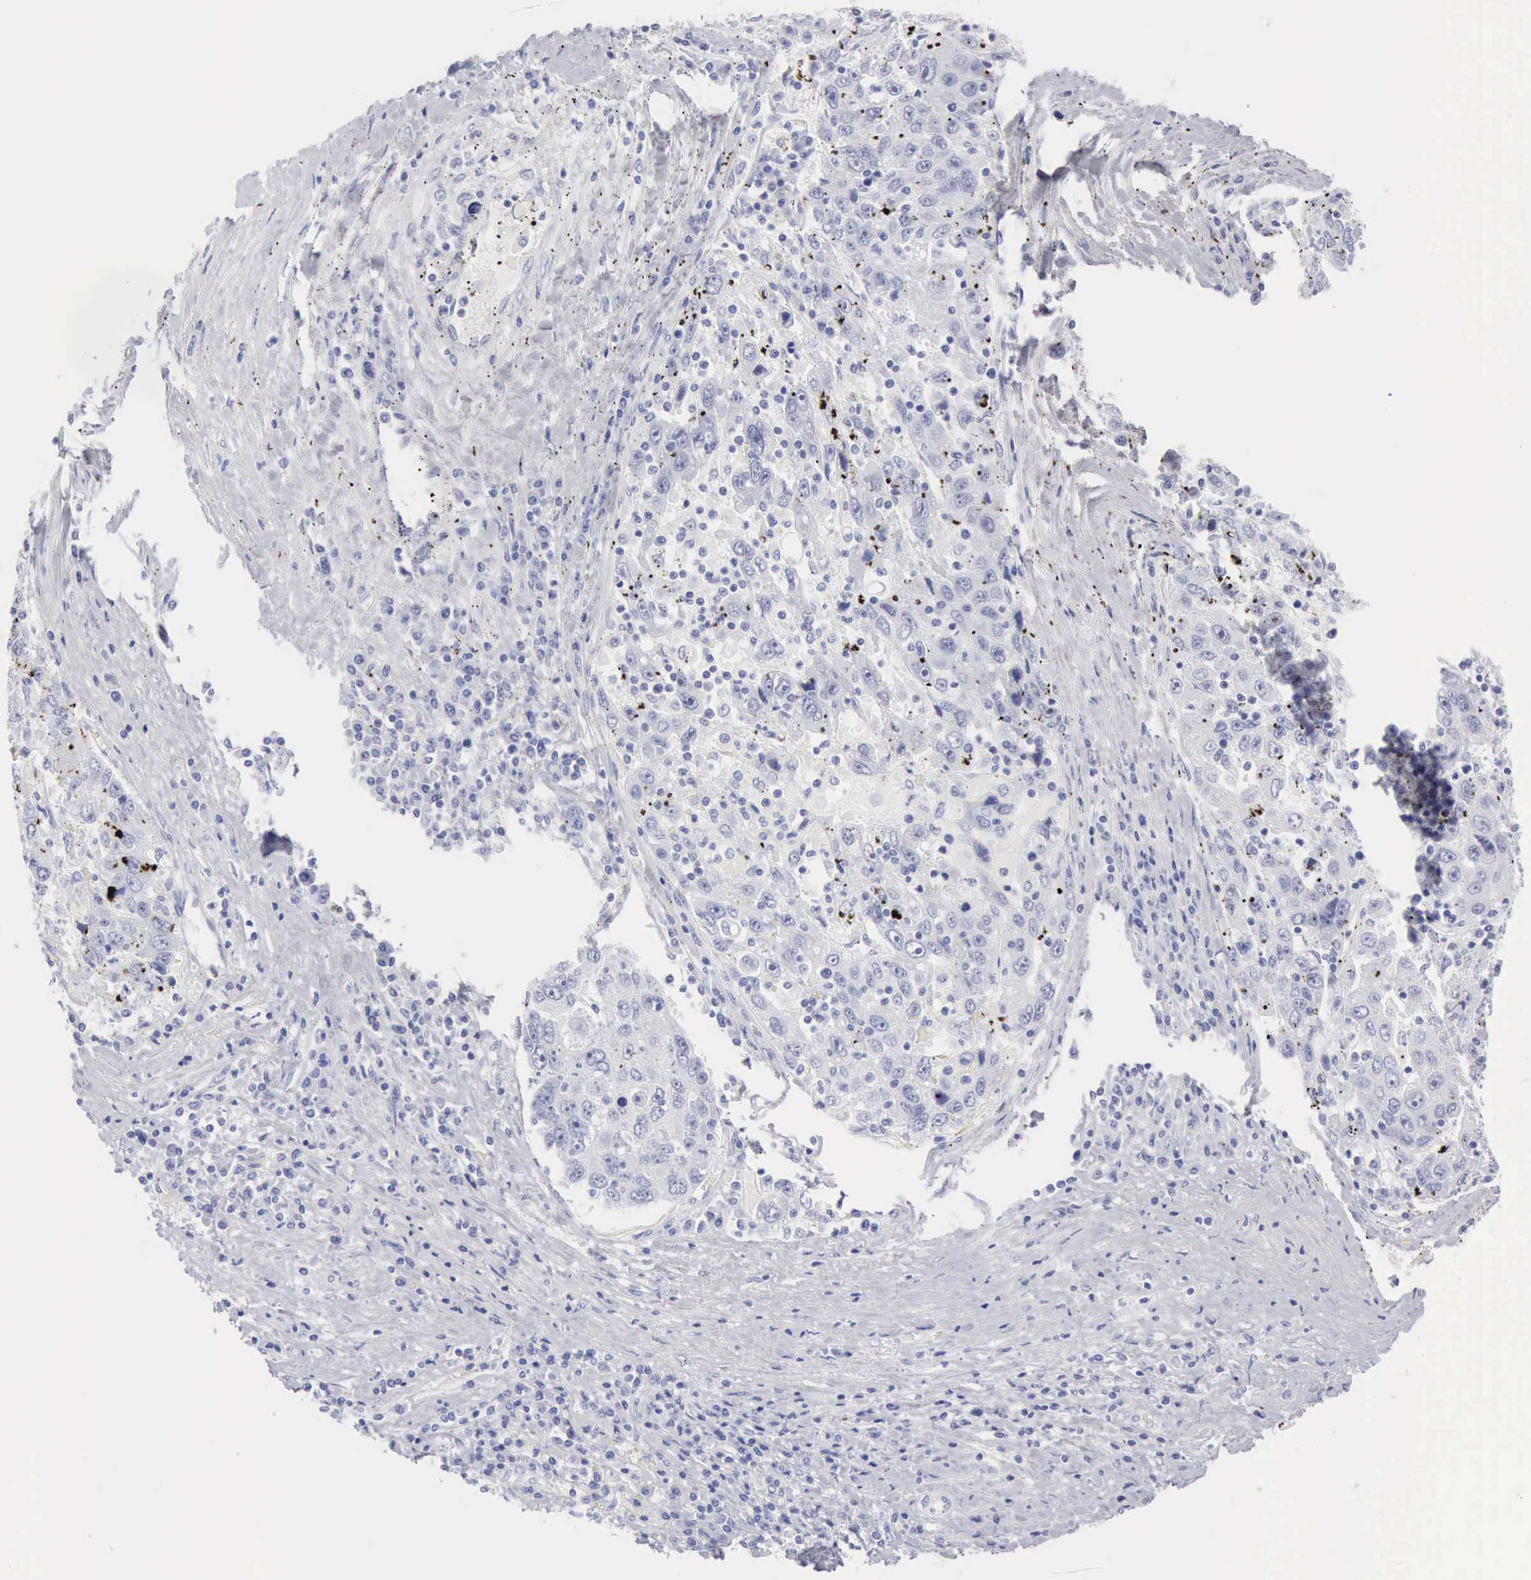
{"staining": {"intensity": "negative", "quantity": "none", "location": "none"}, "tissue": "liver cancer", "cell_type": "Tumor cells", "image_type": "cancer", "snomed": [{"axis": "morphology", "description": "Carcinoma, Hepatocellular, NOS"}, {"axis": "topography", "description": "Liver"}], "caption": "Tumor cells show no significant protein staining in liver hepatocellular carcinoma.", "gene": "KRT5", "patient": {"sex": "male", "age": 49}}